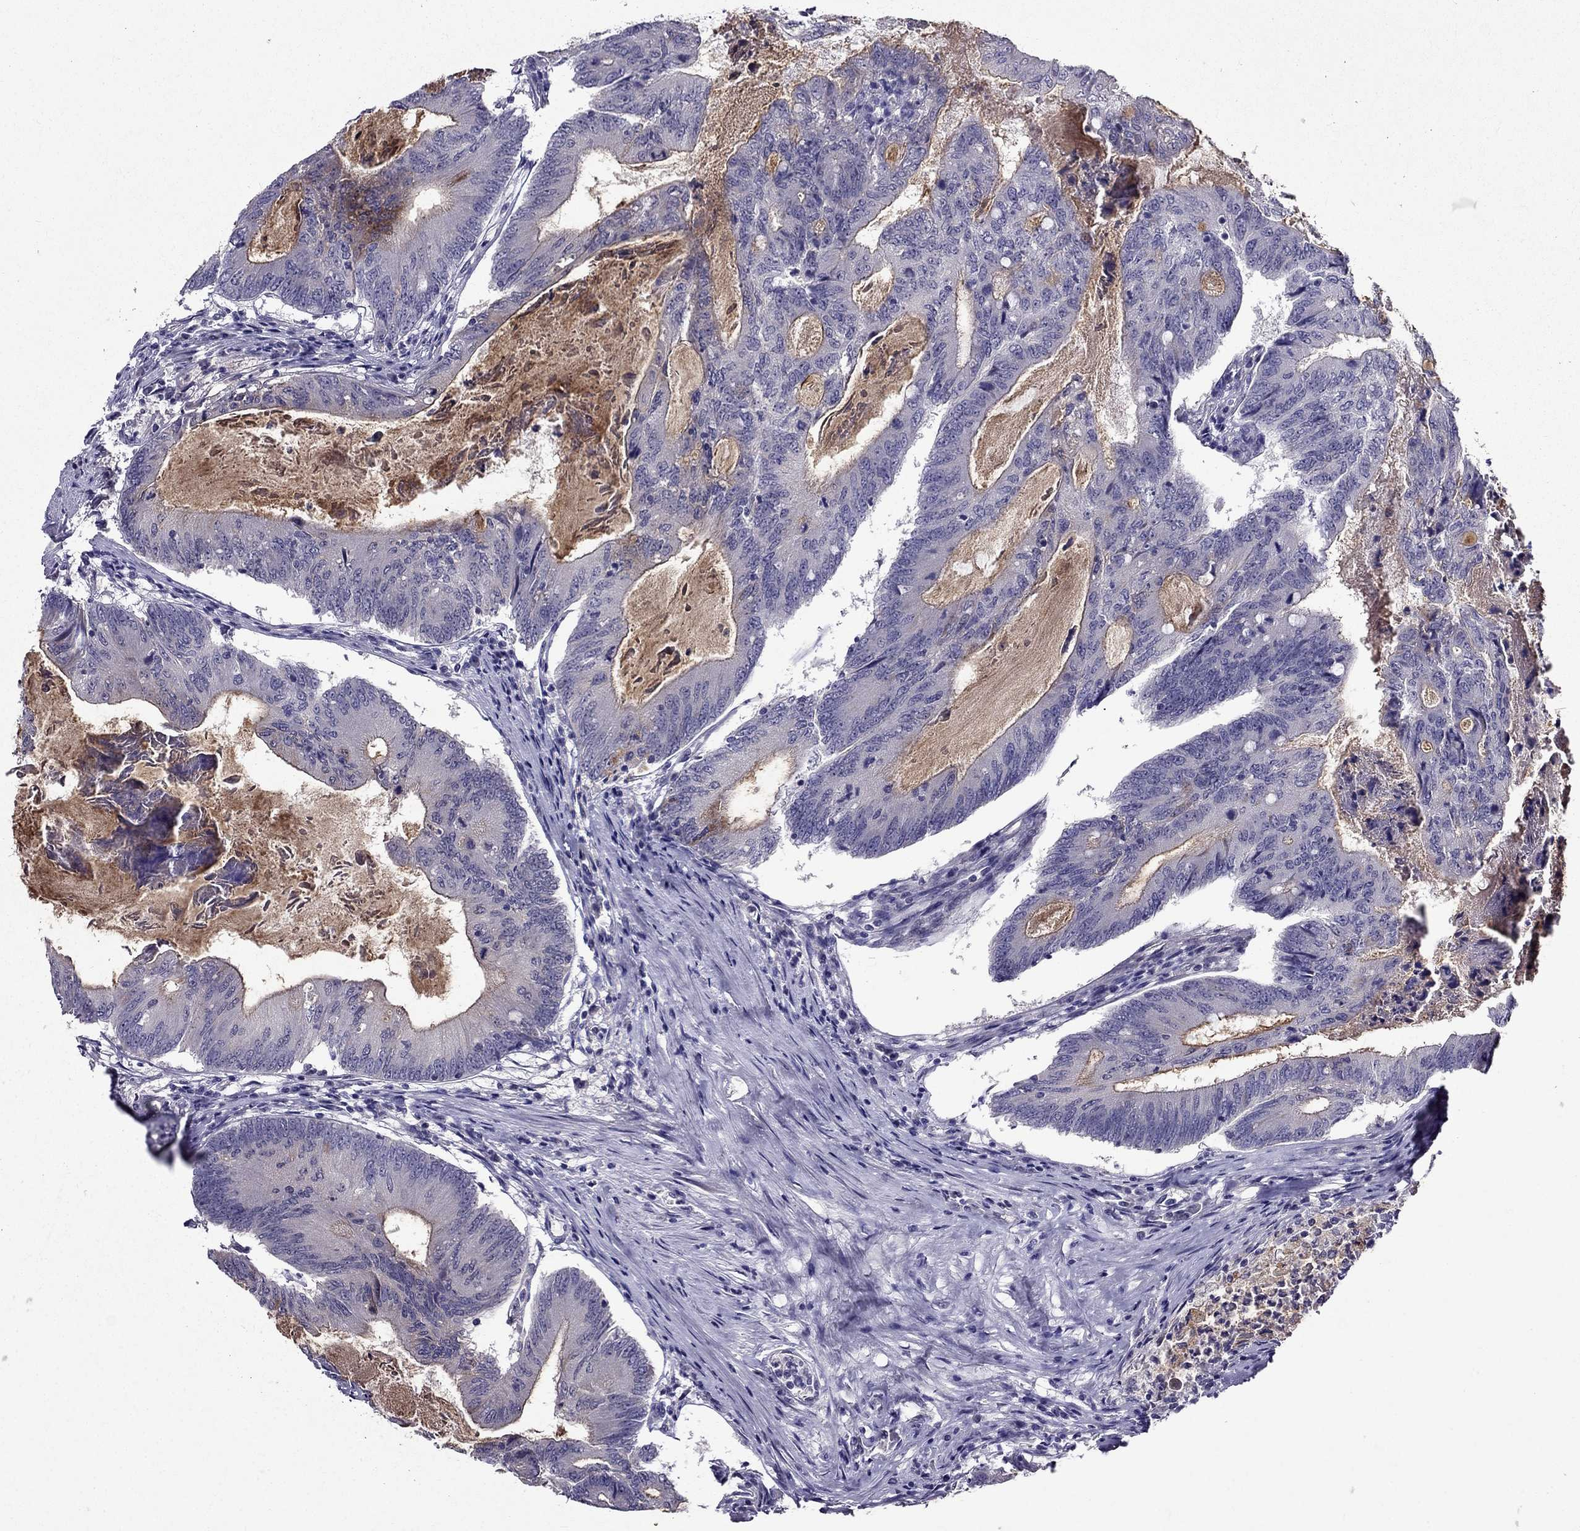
{"staining": {"intensity": "weak", "quantity": "<25%", "location": "cytoplasmic/membranous"}, "tissue": "colorectal cancer", "cell_type": "Tumor cells", "image_type": "cancer", "snomed": [{"axis": "morphology", "description": "Adenocarcinoma, NOS"}, {"axis": "topography", "description": "Colon"}], "caption": "Immunohistochemistry (IHC) of human colorectal cancer exhibits no staining in tumor cells.", "gene": "DUSP15", "patient": {"sex": "female", "age": 70}}